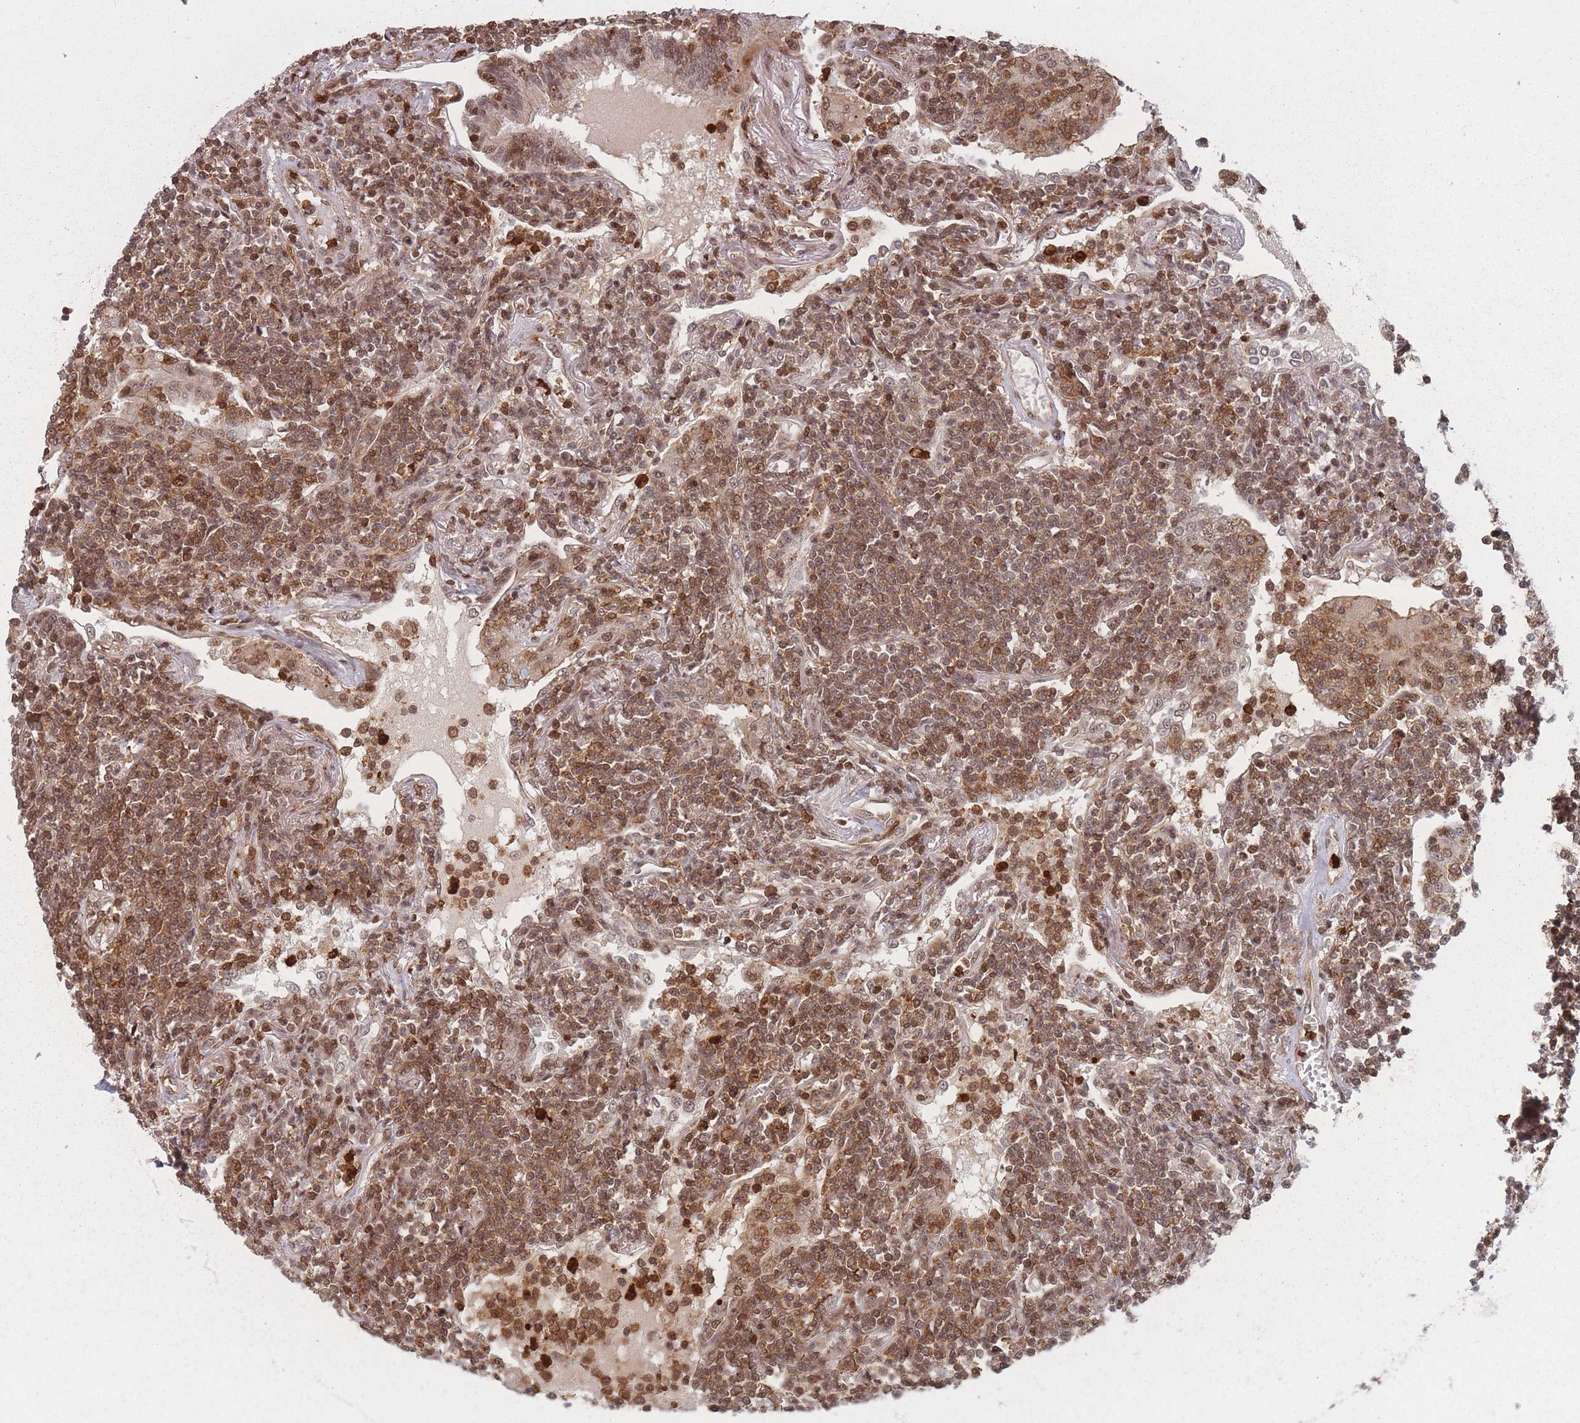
{"staining": {"intensity": "moderate", "quantity": ">75%", "location": "cytoplasmic/membranous,nuclear"}, "tissue": "lymphoma", "cell_type": "Tumor cells", "image_type": "cancer", "snomed": [{"axis": "morphology", "description": "Malignant lymphoma, non-Hodgkin's type, Low grade"}, {"axis": "topography", "description": "Lymph node"}], "caption": "Immunohistochemistry photomicrograph of human low-grade malignant lymphoma, non-Hodgkin's type stained for a protein (brown), which shows medium levels of moderate cytoplasmic/membranous and nuclear staining in about >75% of tumor cells.", "gene": "WDR55", "patient": {"sex": "female", "age": 67}}